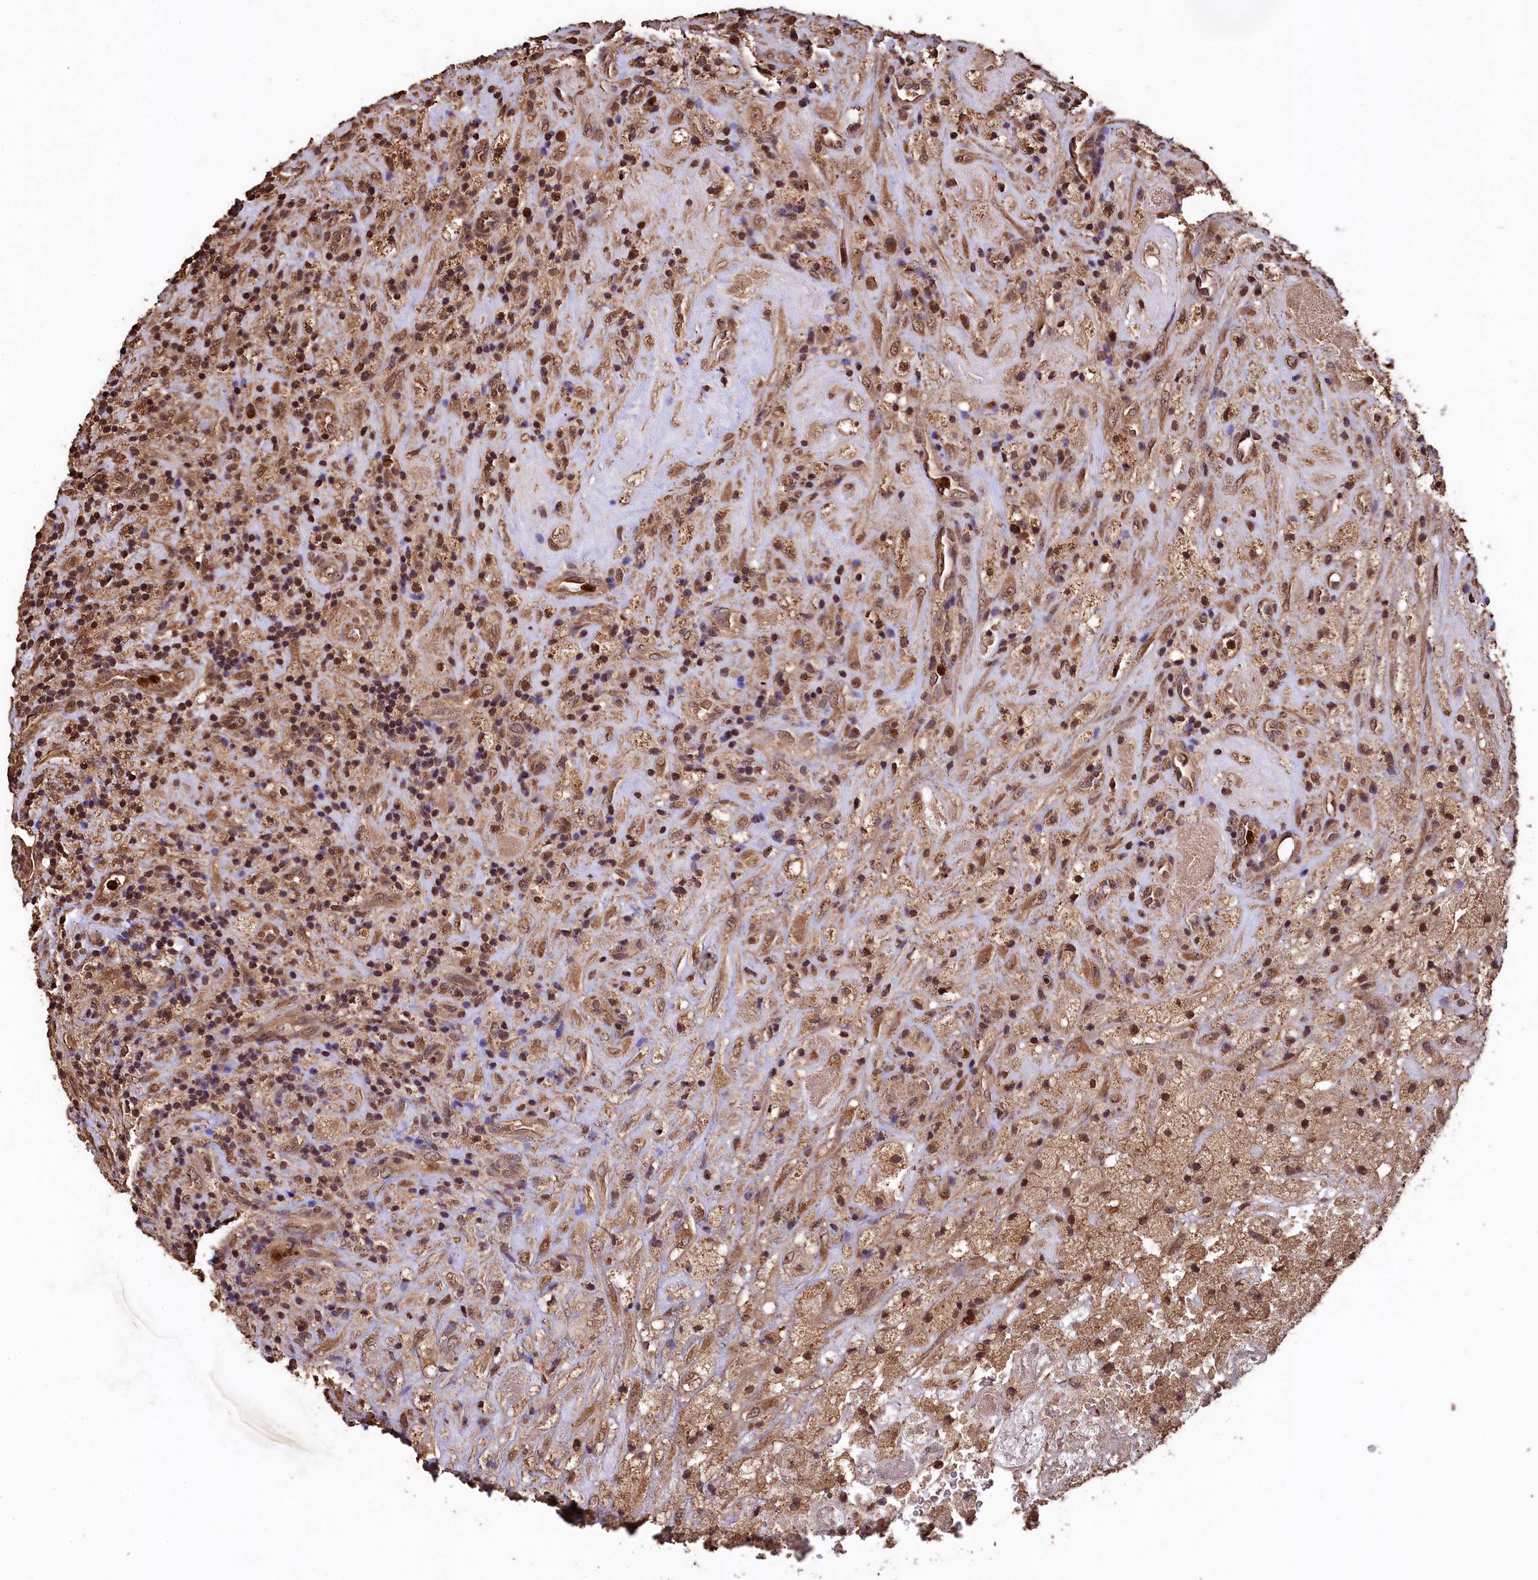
{"staining": {"intensity": "moderate", "quantity": ">75%", "location": "nuclear"}, "tissue": "glioma", "cell_type": "Tumor cells", "image_type": "cancer", "snomed": [{"axis": "morphology", "description": "Glioma, malignant, High grade"}, {"axis": "topography", "description": "Brain"}], "caption": "Malignant glioma (high-grade) stained with immunohistochemistry displays moderate nuclear positivity in about >75% of tumor cells.", "gene": "CEP57L1", "patient": {"sex": "male", "age": 69}}